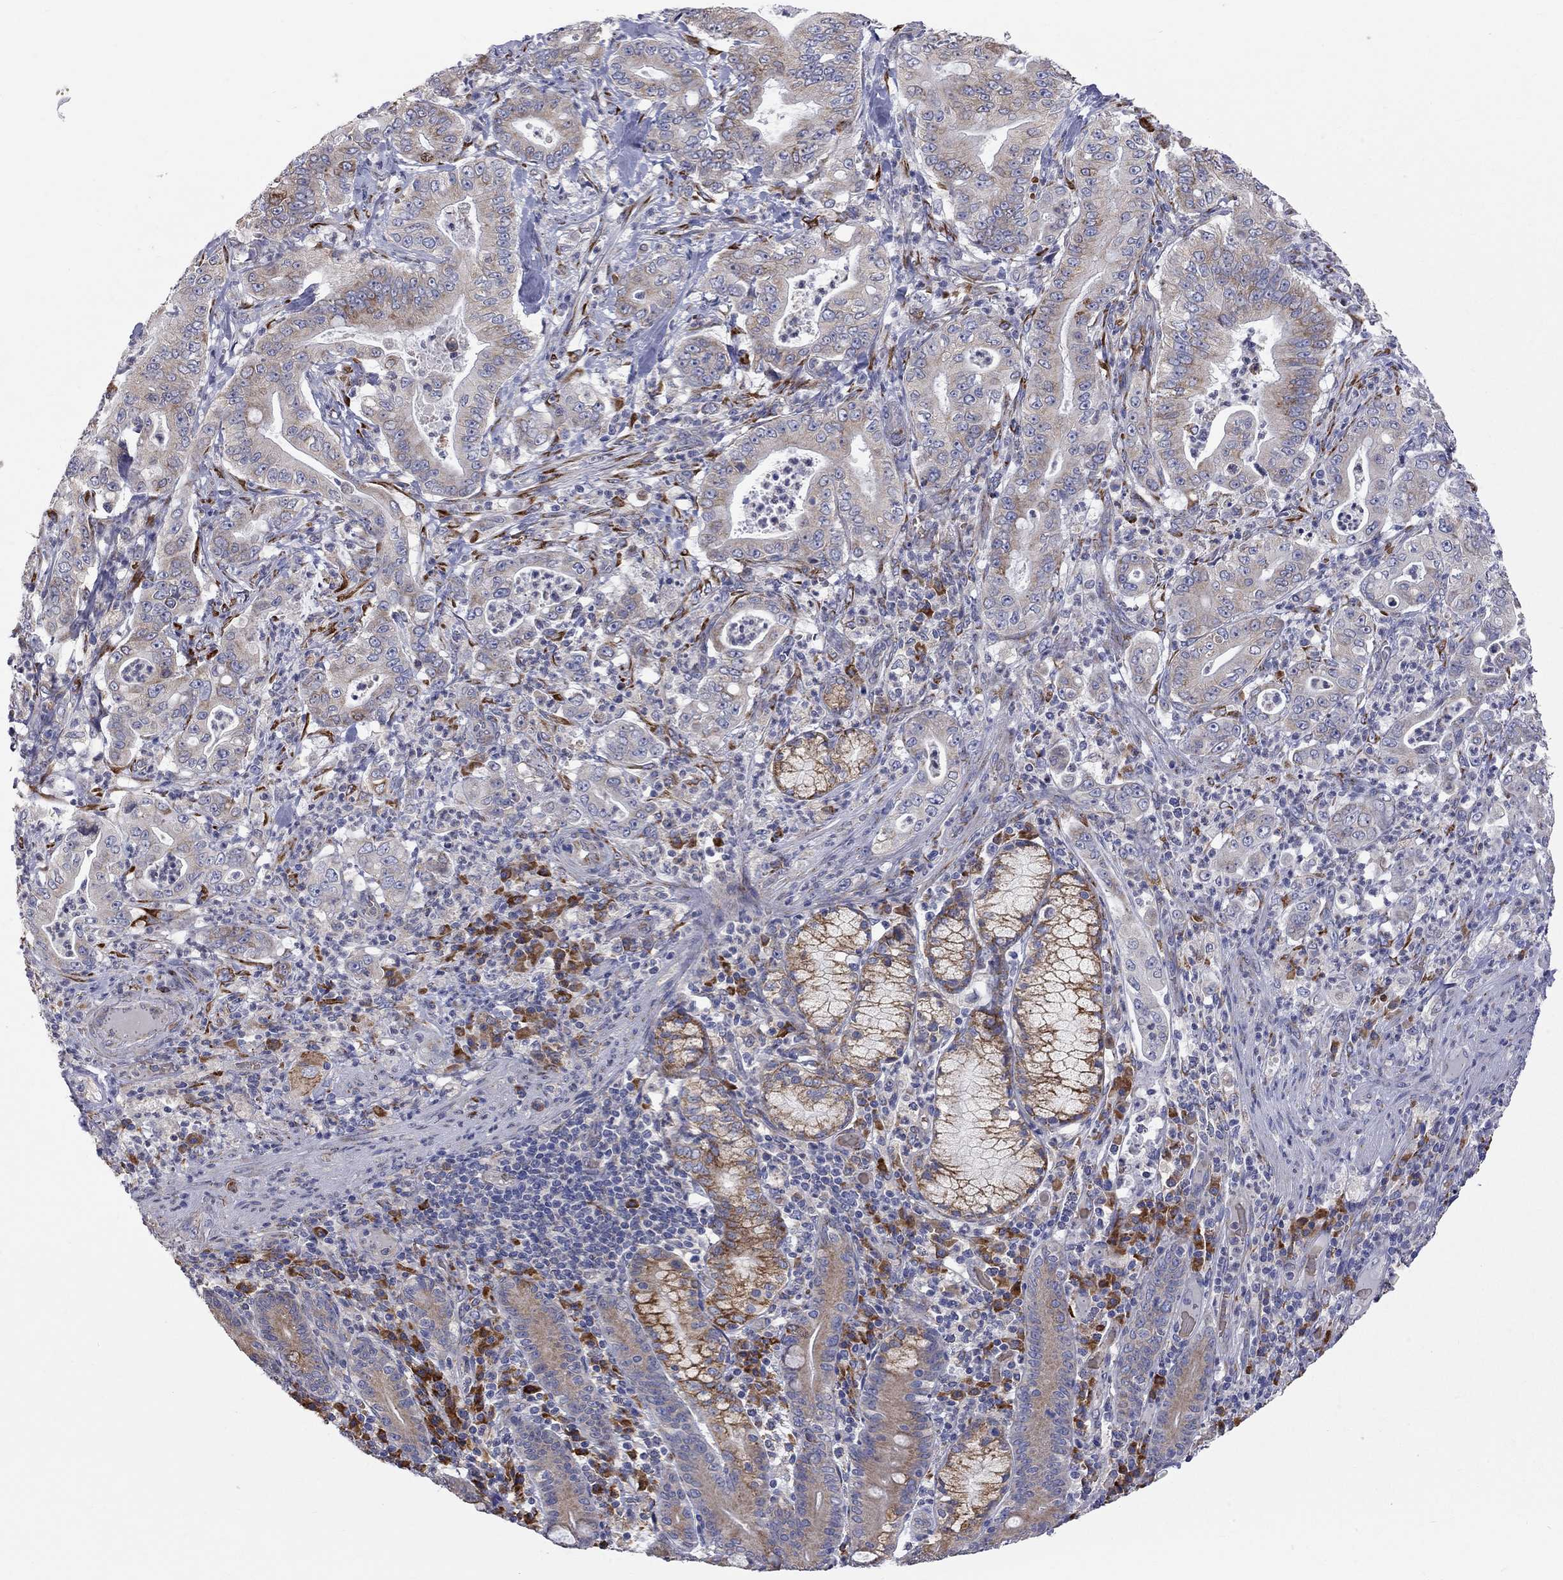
{"staining": {"intensity": "strong", "quantity": "<25%", "location": "cytoplasmic/membranous"}, "tissue": "pancreatic cancer", "cell_type": "Tumor cells", "image_type": "cancer", "snomed": [{"axis": "morphology", "description": "Adenocarcinoma, NOS"}, {"axis": "topography", "description": "Pancreas"}], "caption": "Brown immunohistochemical staining in human pancreatic adenocarcinoma displays strong cytoplasmic/membranous expression in approximately <25% of tumor cells.", "gene": "CASTOR1", "patient": {"sex": "male", "age": 71}}